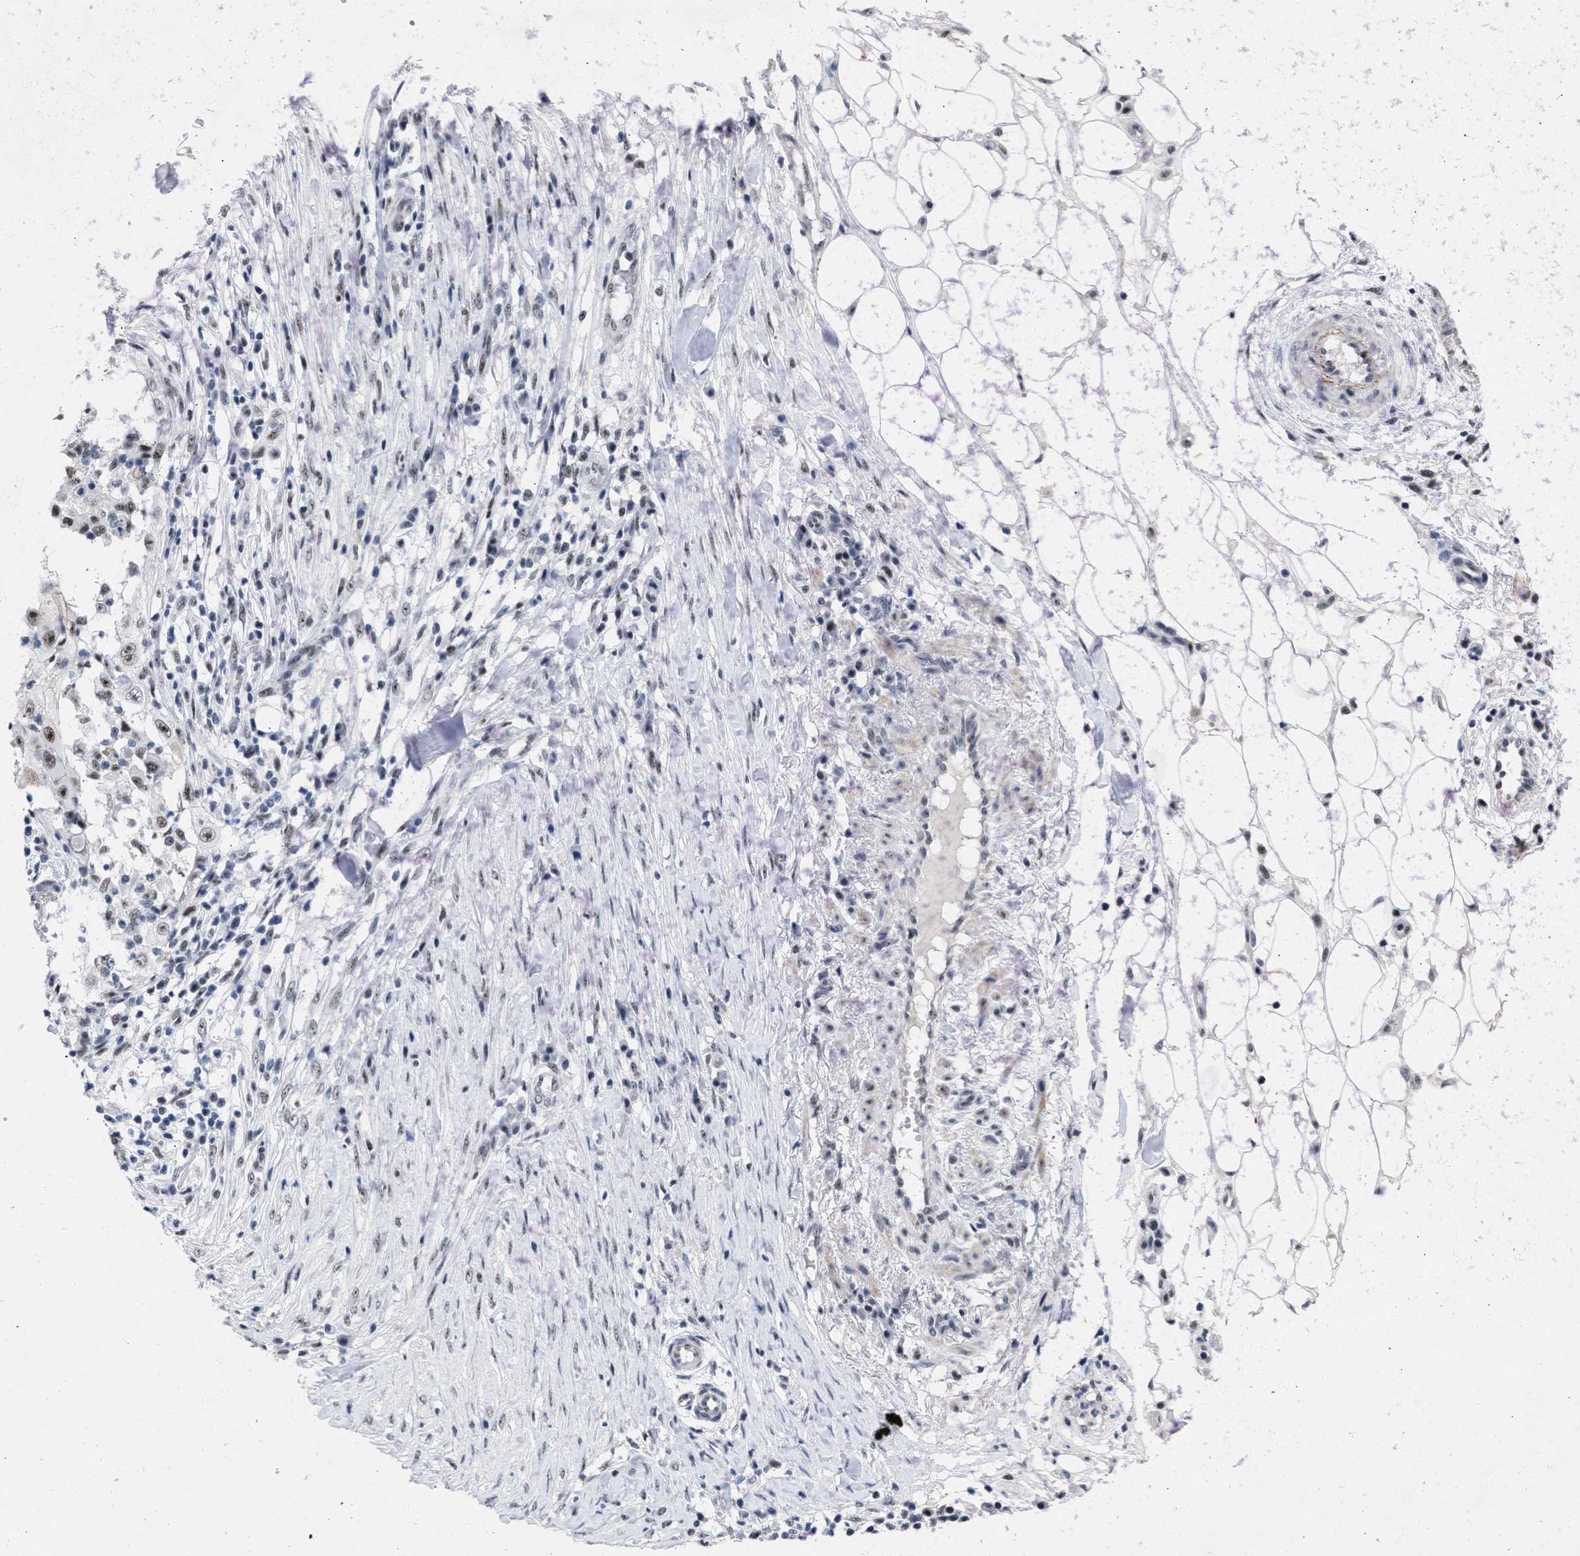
{"staining": {"intensity": "moderate", "quantity": ">75%", "location": "nuclear"}, "tissue": "skin cancer", "cell_type": "Tumor cells", "image_type": "cancer", "snomed": [{"axis": "morphology", "description": "Squamous cell carcinoma, NOS"}, {"axis": "topography", "description": "Skin"}], "caption": "Brown immunohistochemical staining in skin squamous cell carcinoma demonstrates moderate nuclear positivity in approximately >75% of tumor cells. Immunohistochemistry stains the protein of interest in brown and the nuclei are stained blue.", "gene": "DDX41", "patient": {"sex": "male", "age": 86}}